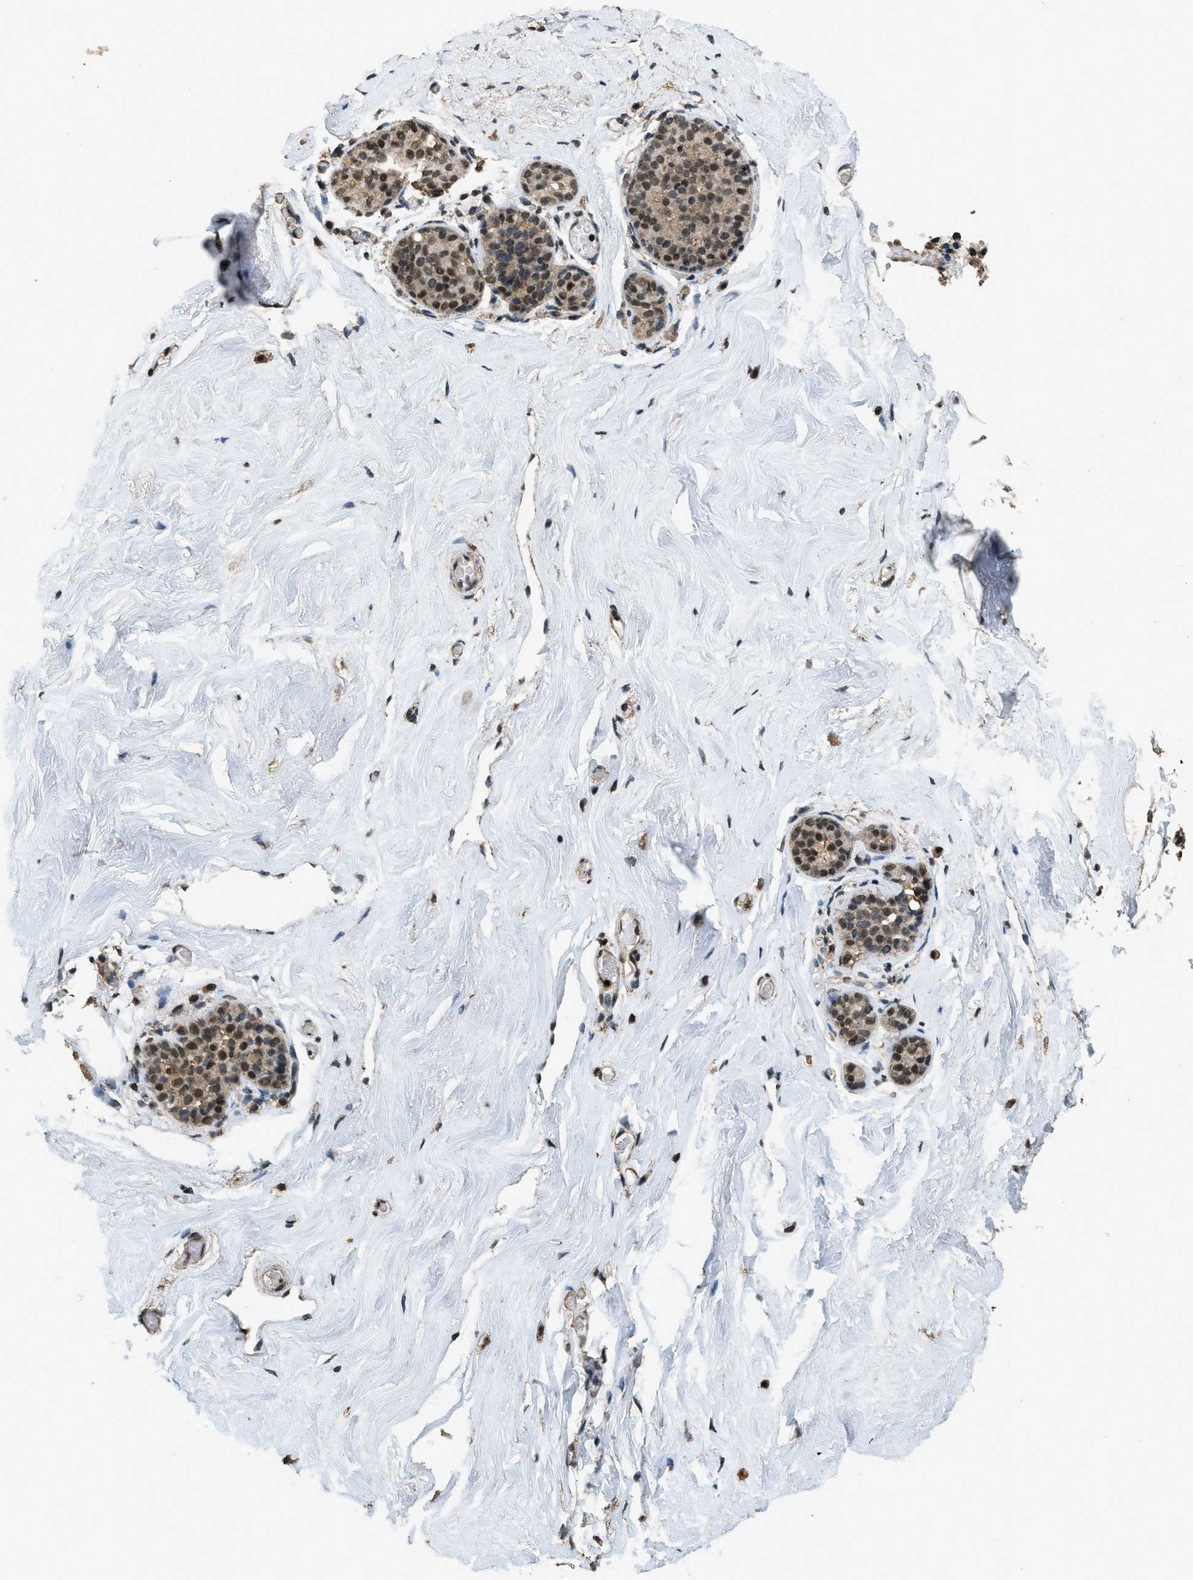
{"staining": {"intensity": "moderate", "quantity": ">75%", "location": "cytoplasmic/membranous,nuclear"}, "tissue": "breast", "cell_type": "Adipocytes", "image_type": "normal", "snomed": [{"axis": "morphology", "description": "Normal tissue, NOS"}, {"axis": "topography", "description": "Breast"}], "caption": "Adipocytes demonstrate medium levels of moderate cytoplasmic/membranous,nuclear expression in about >75% of cells in normal human breast.", "gene": "MYB", "patient": {"sex": "female", "age": 75}}